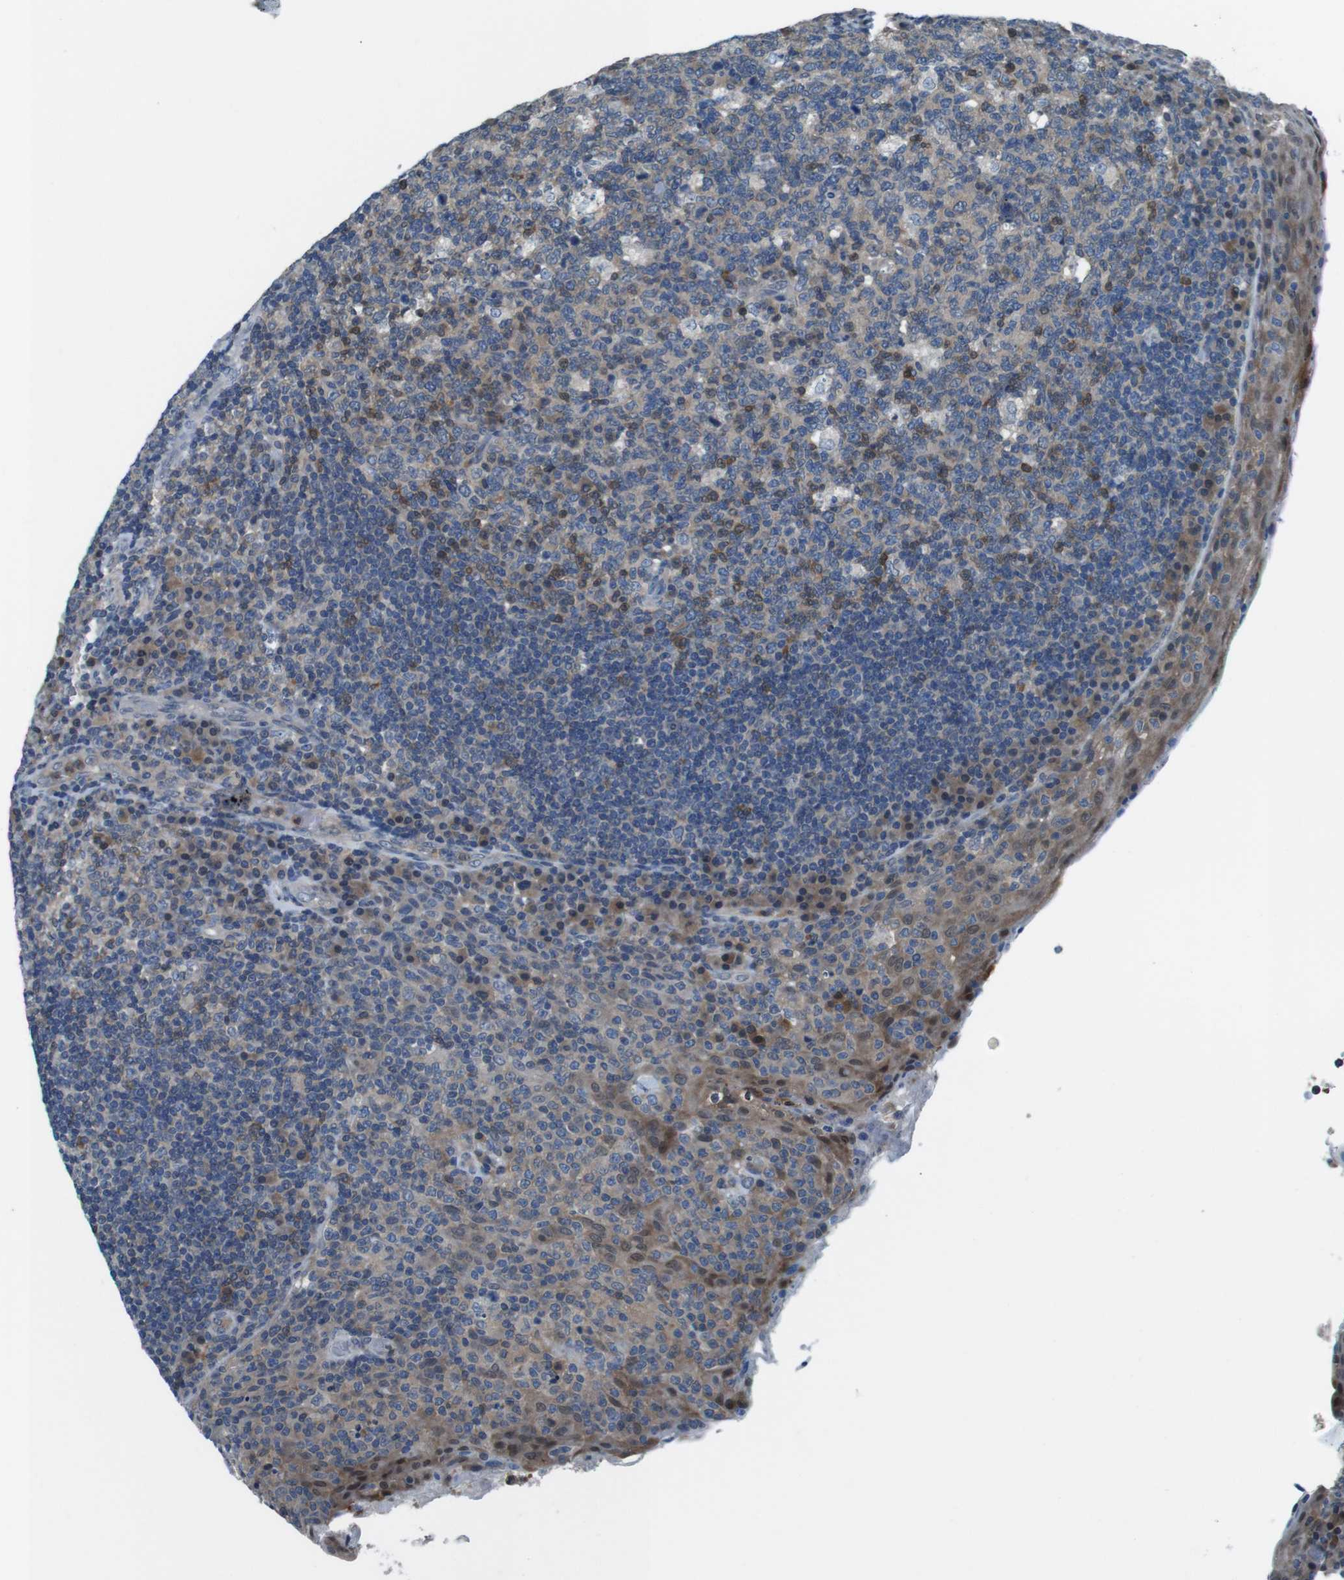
{"staining": {"intensity": "moderate", "quantity": "25%-75%", "location": "cytoplasmic/membranous"}, "tissue": "tonsil", "cell_type": "Germinal center cells", "image_type": "normal", "snomed": [{"axis": "morphology", "description": "Normal tissue, NOS"}, {"axis": "topography", "description": "Tonsil"}], "caption": "Immunohistochemistry (IHC) image of unremarkable tonsil: human tonsil stained using immunohistochemistry (IHC) displays medium levels of moderate protein expression localized specifically in the cytoplasmic/membranous of germinal center cells, appearing as a cytoplasmic/membranous brown color.", "gene": "NANOS2", "patient": {"sex": "male", "age": 17}}